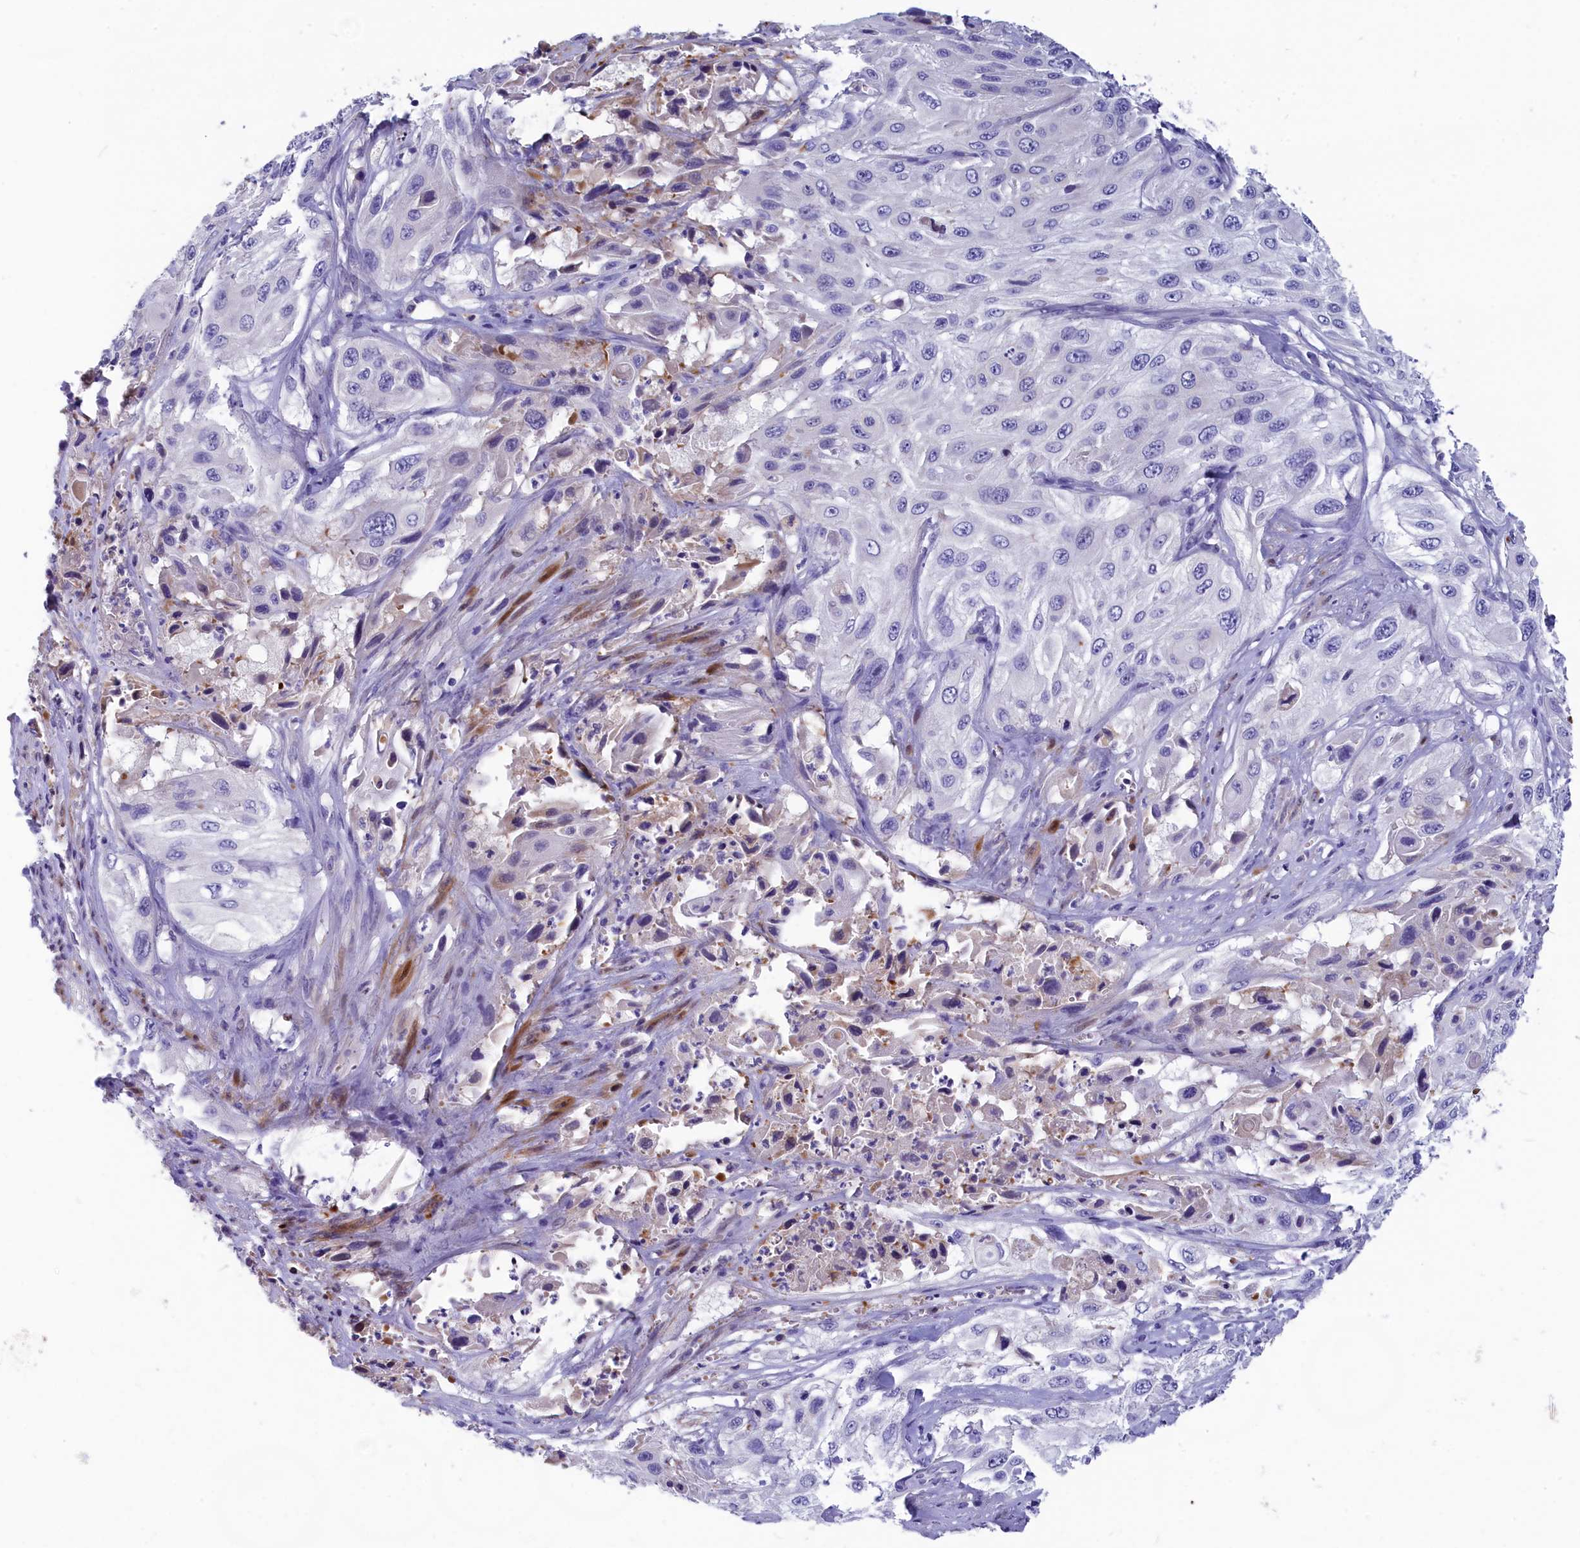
{"staining": {"intensity": "negative", "quantity": "none", "location": "none"}, "tissue": "cervical cancer", "cell_type": "Tumor cells", "image_type": "cancer", "snomed": [{"axis": "morphology", "description": "Squamous cell carcinoma, NOS"}, {"axis": "topography", "description": "Cervix"}], "caption": "Immunohistochemistry micrograph of neoplastic tissue: cervical cancer (squamous cell carcinoma) stained with DAB (3,3'-diaminobenzidine) shows no significant protein positivity in tumor cells. (Immunohistochemistry (ihc), brightfield microscopy, high magnification).", "gene": "NKPD1", "patient": {"sex": "female", "age": 42}}